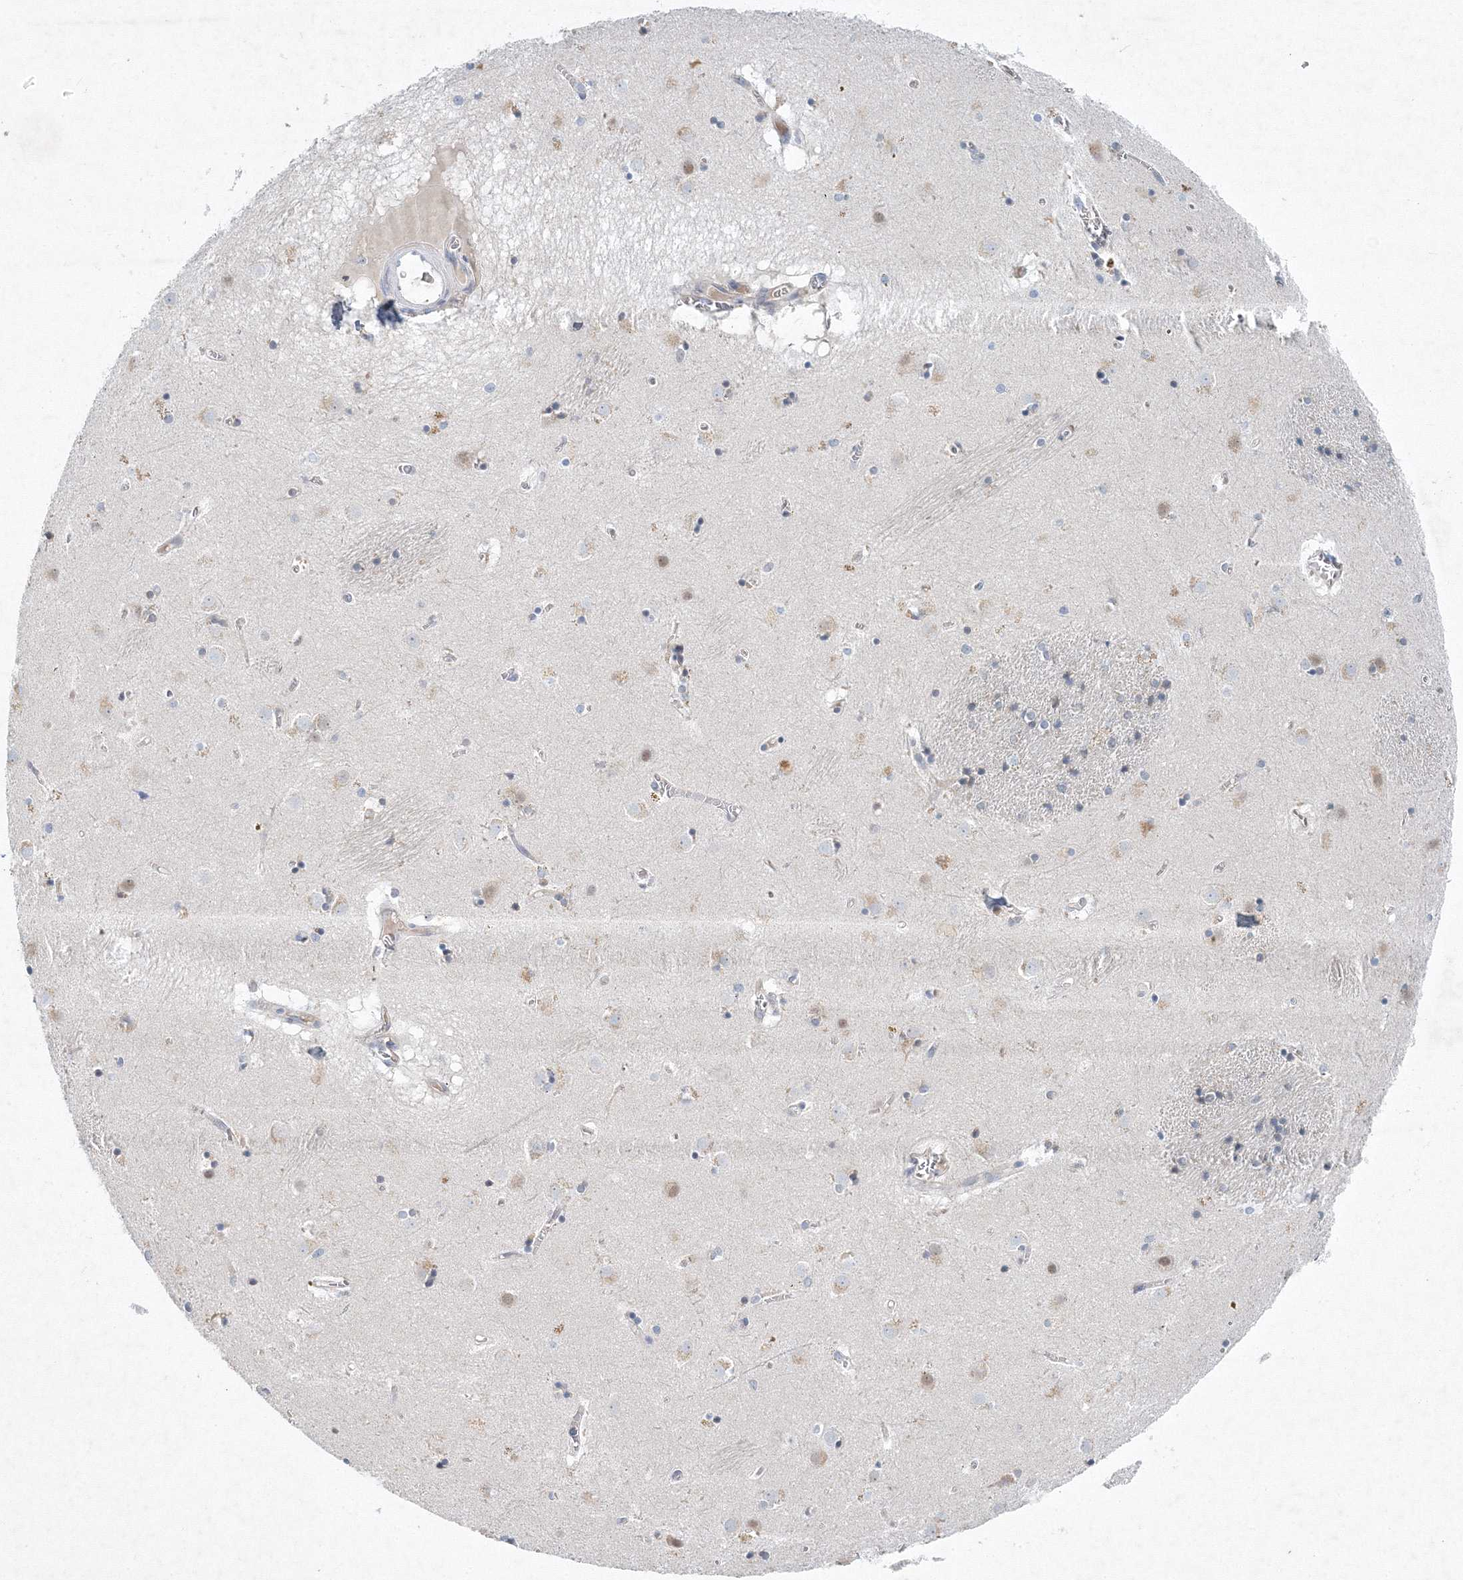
{"staining": {"intensity": "negative", "quantity": "none", "location": "none"}, "tissue": "caudate", "cell_type": "Glial cells", "image_type": "normal", "snomed": [{"axis": "morphology", "description": "Normal tissue, NOS"}, {"axis": "topography", "description": "Lateral ventricle wall"}], "caption": "An immunohistochemistry (IHC) histopathology image of normal caudate is shown. There is no staining in glial cells of caudate. (DAB (3,3'-diaminobenzidine) IHC with hematoxylin counter stain).", "gene": "SH3BP5", "patient": {"sex": "male", "age": 70}}